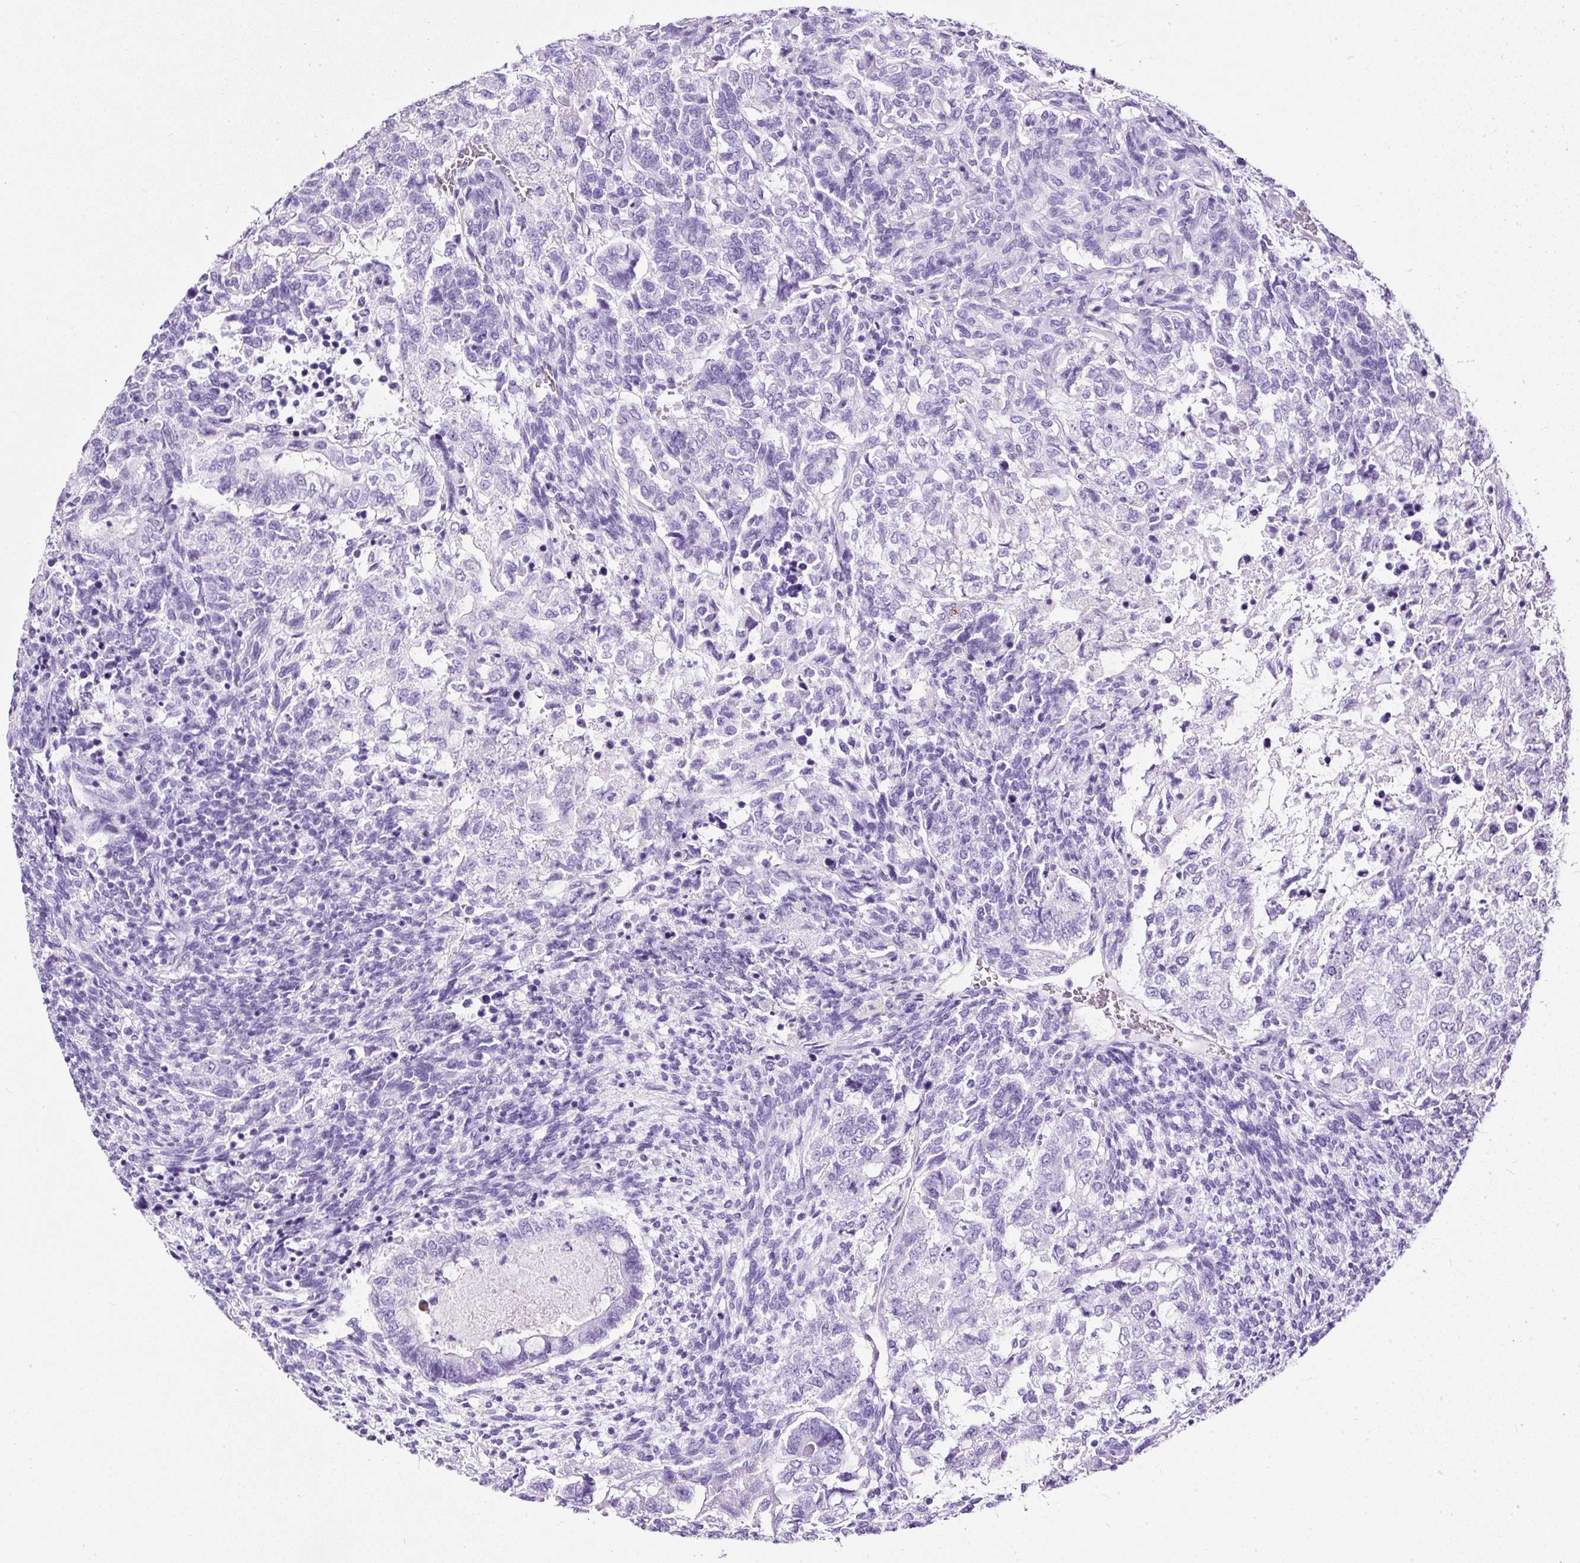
{"staining": {"intensity": "negative", "quantity": "none", "location": "none"}, "tissue": "testis cancer", "cell_type": "Tumor cells", "image_type": "cancer", "snomed": [{"axis": "morphology", "description": "Carcinoma, Embryonal, NOS"}, {"axis": "topography", "description": "Testis"}], "caption": "A high-resolution micrograph shows IHC staining of testis embryonal carcinoma, which demonstrates no significant positivity in tumor cells. The staining was performed using DAB (3,3'-diaminobenzidine) to visualize the protein expression in brown, while the nuclei were stained in blue with hematoxylin (Magnification: 20x).", "gene": "NTS", "patient": {"sex": "male", "age": 23}}